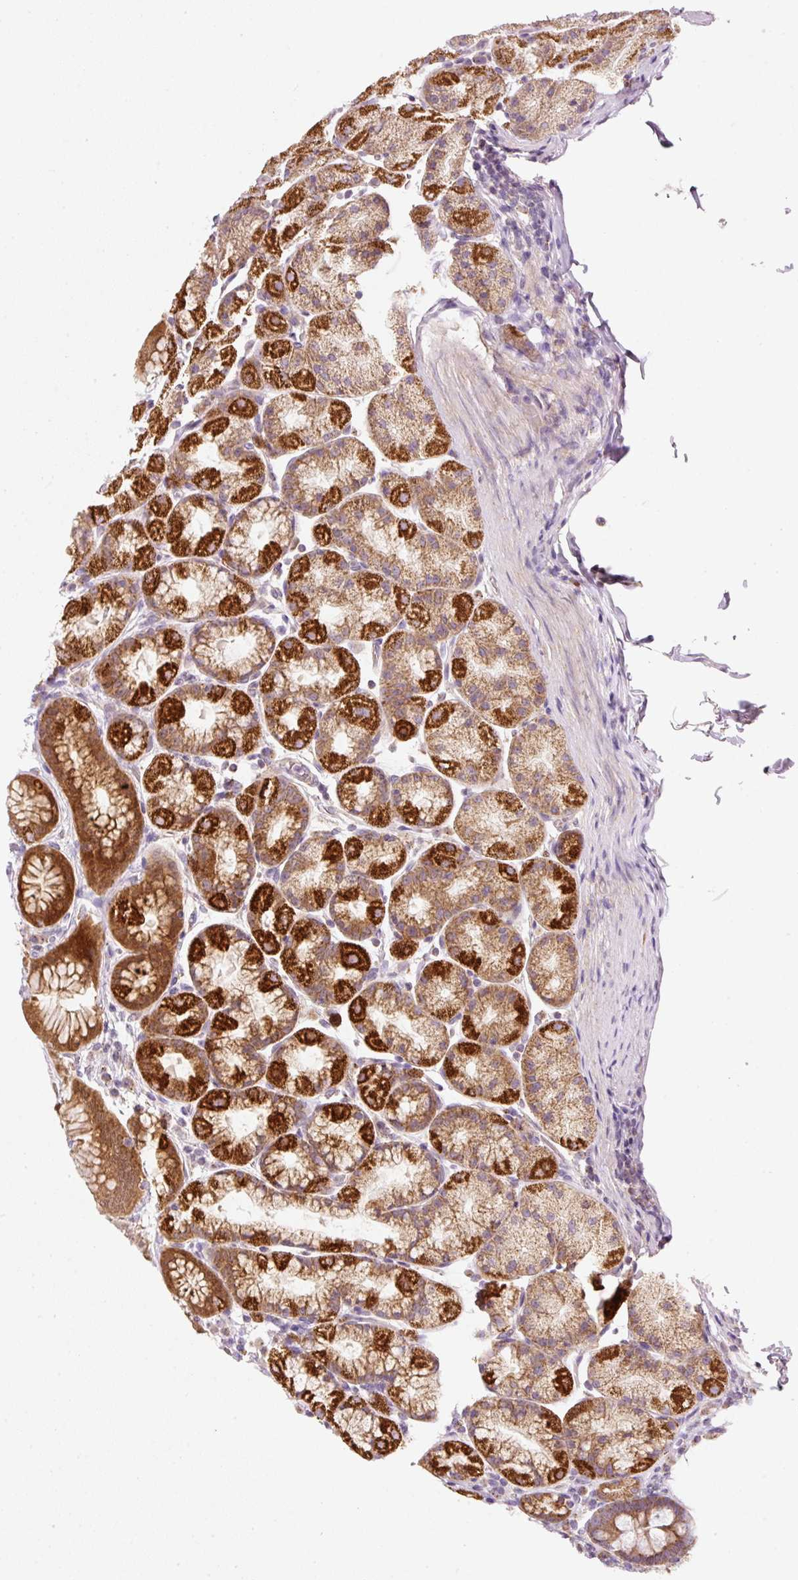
{"staining": {"intensity": "strong", "quantity": "25%-75%", "location": "cytoplasmic/membranous"}, "tissue": "stomach", "cell_type": "Glandular cells", "image_type": "normal", "snomed": [{"axis": "morphology", "description": "Normal tissue, NOS"}, {"axis": "topography", "description": "Stomach, upper"}, {"axis": "topography", "description": "Stomach"}], "caption": "DAB immunohistochemical staining of benign stomach displays strong cytoplasmic/membranous protein expression in about 25%-75% of glandular cells.", "gene": "FAM78B", "patient": {"sex": "male", "age": 68}}